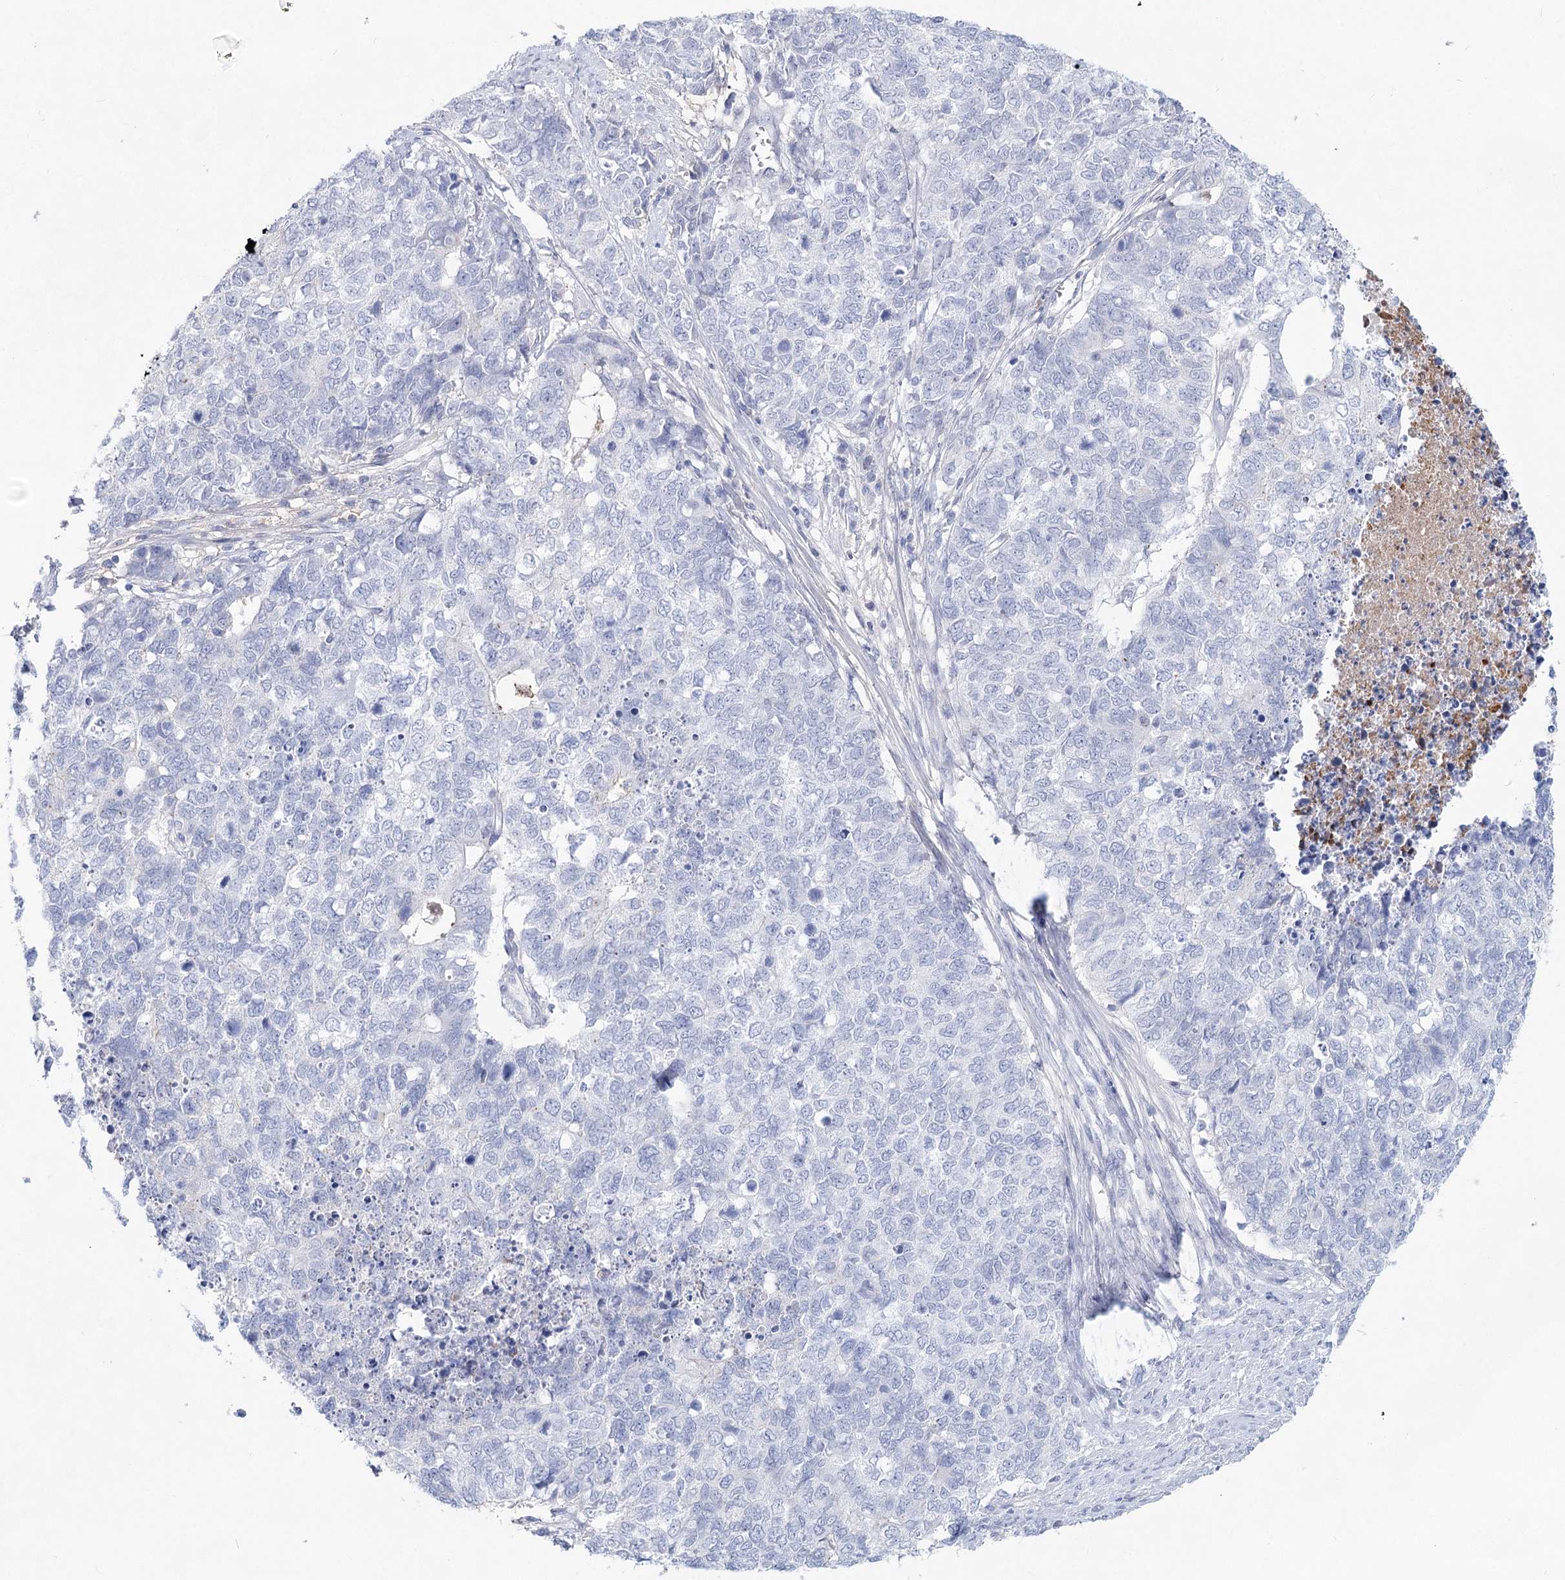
{"staining": {"intensity": "negative", "quantity": "none", "location": "none"}, "tissue": "cervical cancer", "cell_type": "Tumor cells", "image_type": "cancer", "snomed": [{"axis": "morphology", "description": "Squamous cell carcinoma, NOS"}, {"axis": "topography", "description": "Cervix"}], "caption": "A high-resolution photomicrograph shows immunohistochemistry staining of cervical cancer, which demonstrates no significant positivity in tumor cells. (DAB immunohistochemistry (IHC) visualized using brightfield microscopy, high magnification).", "gene": "TASOR2", "patient": {"sex": "female", "age": 63}}